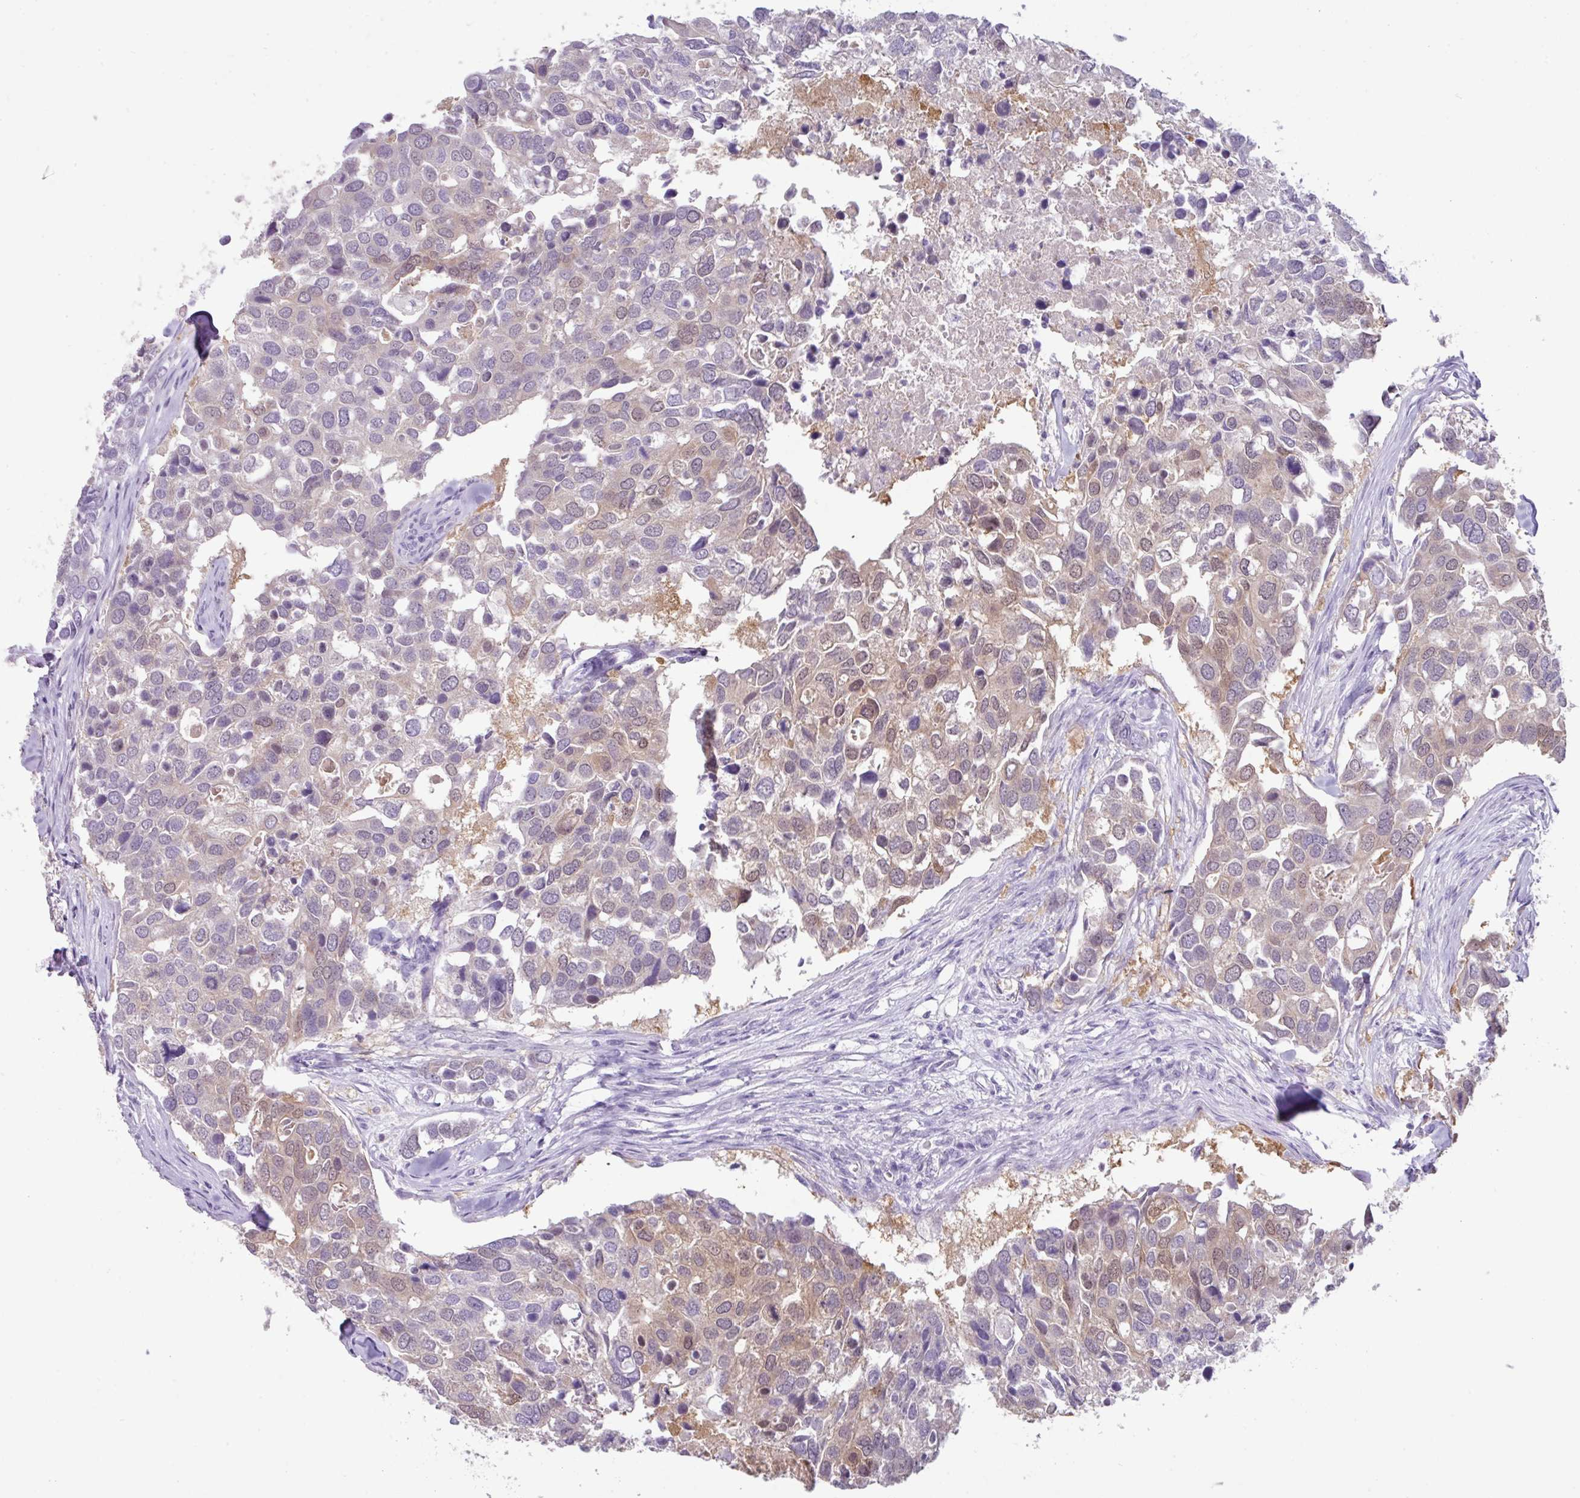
{"staining": {"intensity": "weak", "quantity": "25%-75%", "location": "cytoplasmic/membranous"}, "tissue": "breast cancer", "cell_type": "Tumor cells", "image_type": "cancer", "snomed": [{"axis": "morphology", "description": "Duct carcinoma"}, {"axis": "topography", "description": "Breast"}], "caption": "Breast cancer was stained to show a protein in brown. There is low levels of weak cytoplasmic/membranous positivity in about 25%-75% of tumor cells.", "gene": "NCCRP1", "patient": {"sex": "female", "age": 83}}